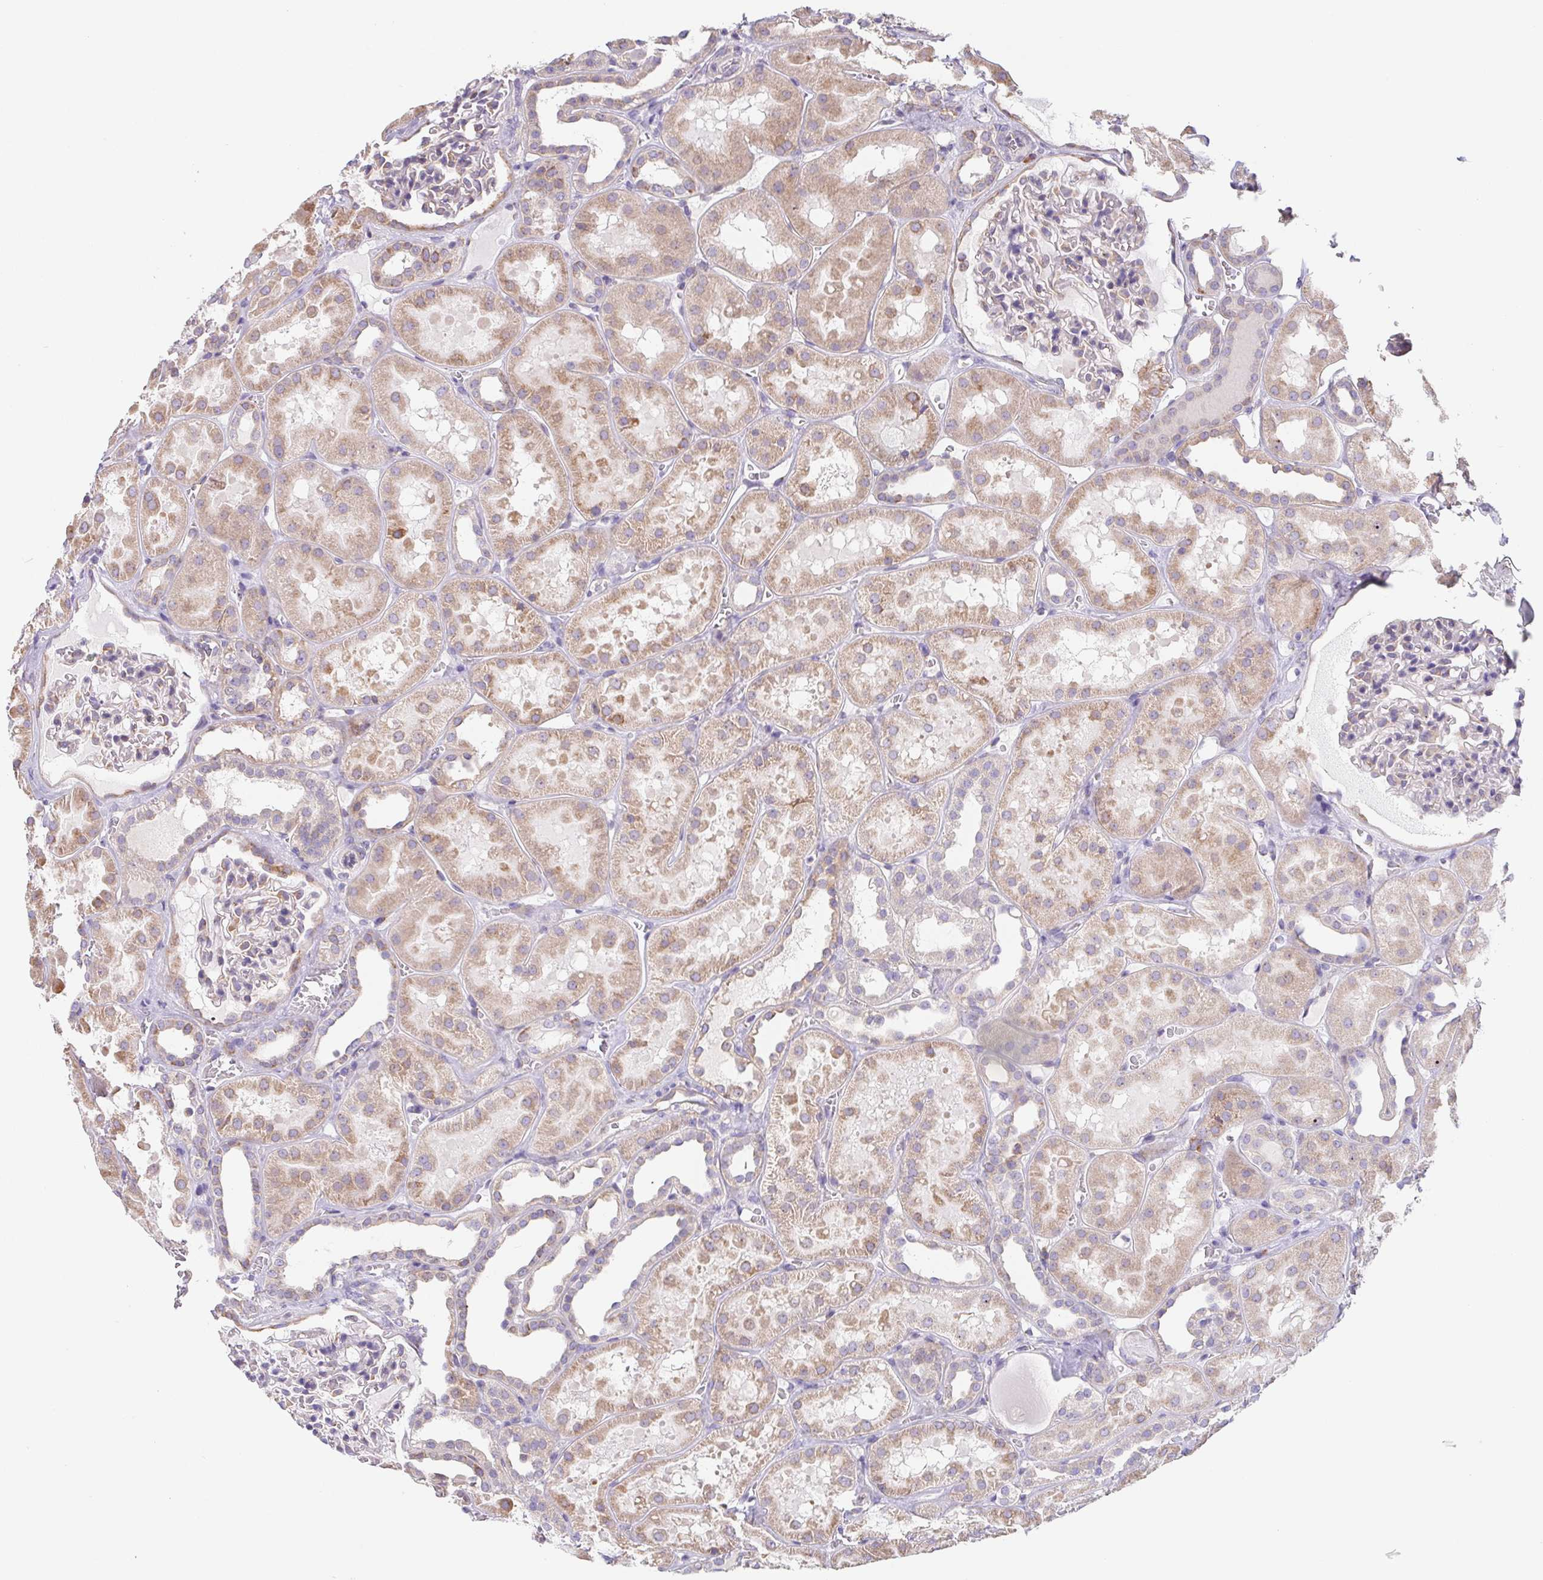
{"staining": {"intensity": "weak", "quantity": "<25%", "location": "cytoplasmic/membranous"}, "tissue": "kidney", "cell_type": "Cells in glomeruli", "image_type": "normal", "snomed": [{"axis": "morphology", "description": "Normal tissue, NOS"}, {"axis": "topography", "description": "Kidney"}], "caption": "The photomicrograph displays no significant expression in cells in glomeruli of kidney.", "gene": "ADAM8", "patient": {"sex": "female", "age": 41}}